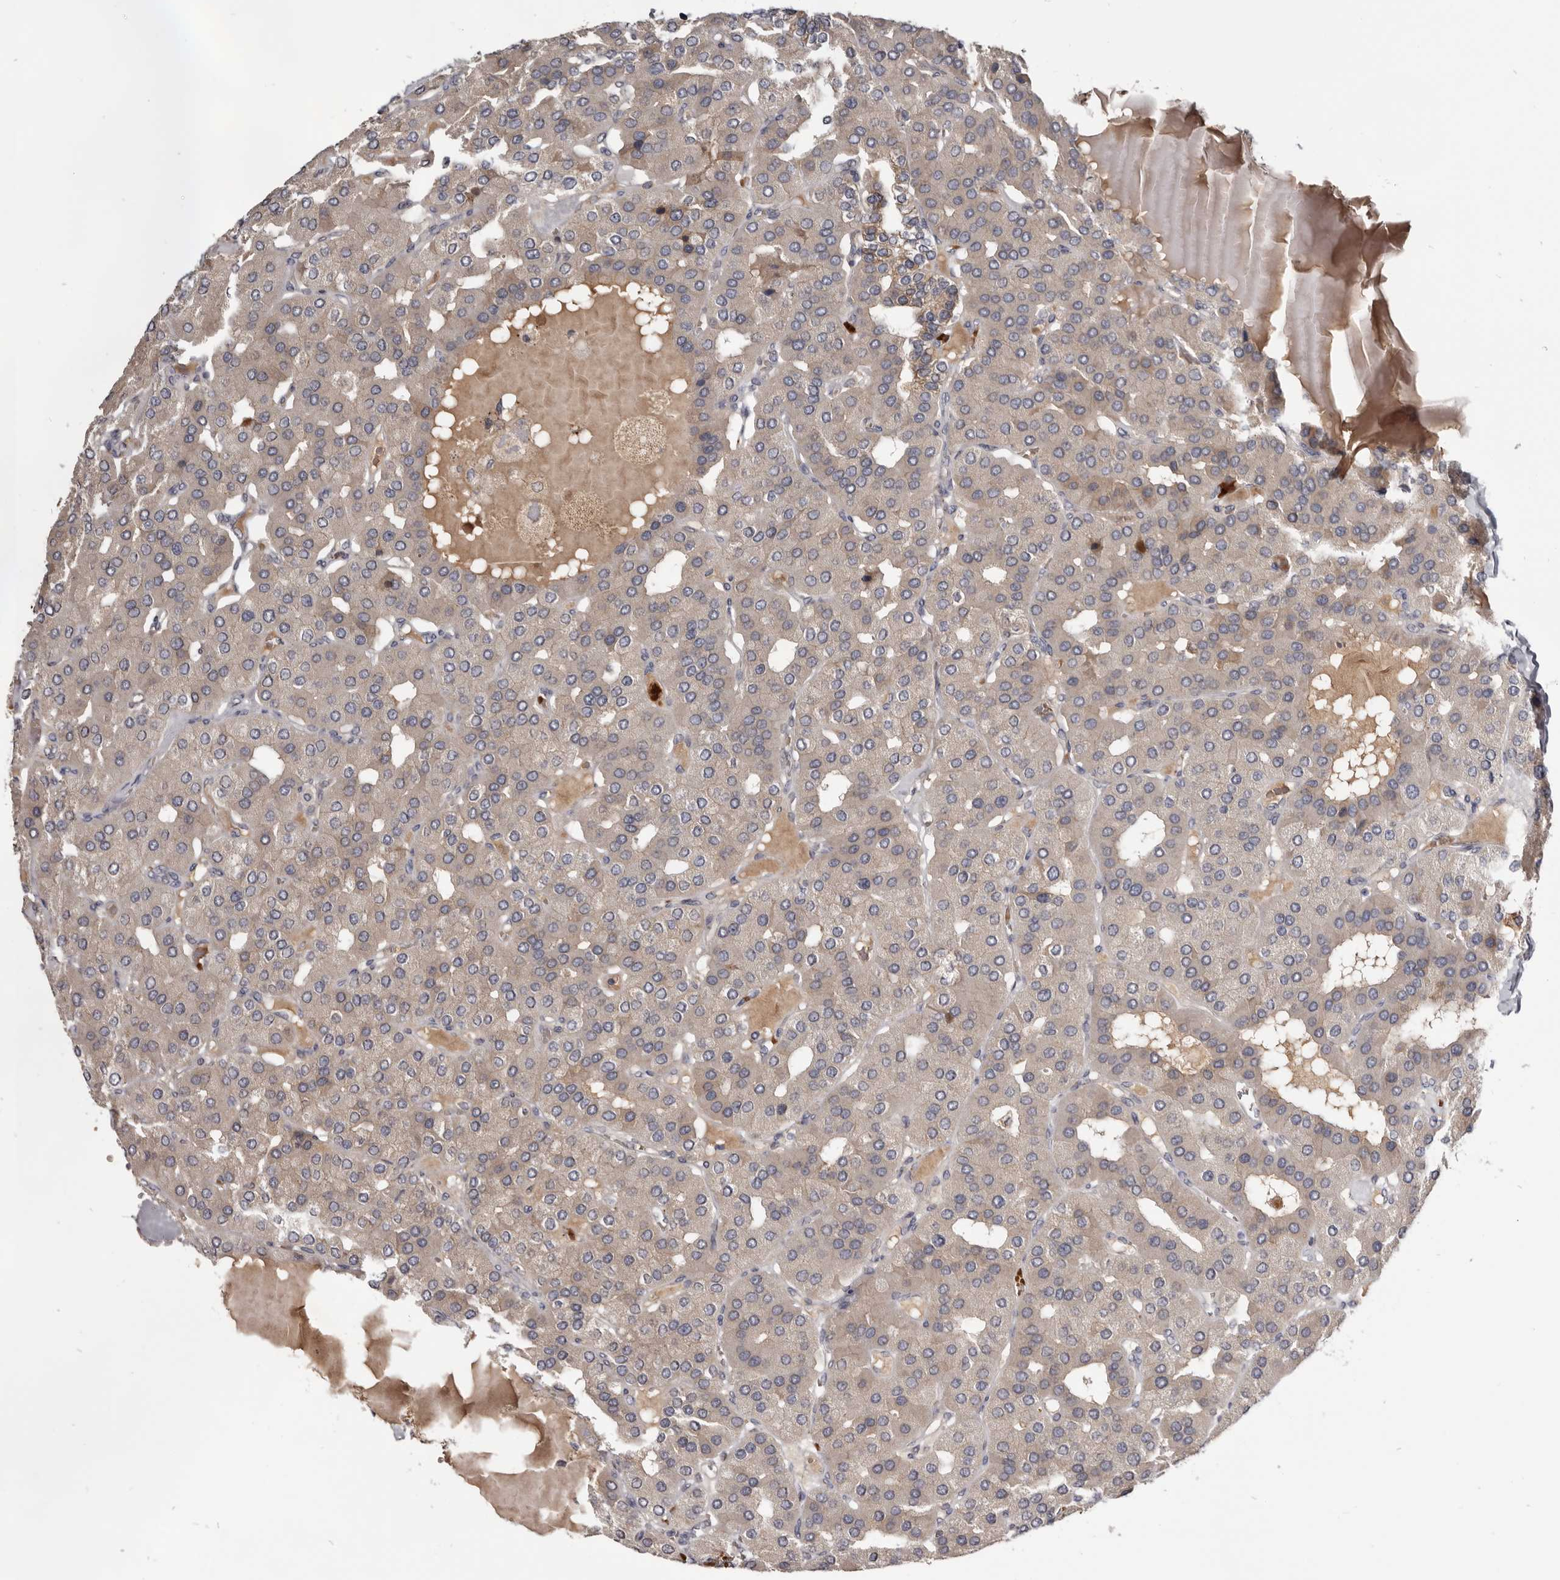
{"staining": {"intensity": "weak", "quantity": "<25%", "location": "cytoplasmic/membranous"}, "tissue": "parathyroid gland", "cell_type": "Glandular cells", "image_type": "normal", "snomed": [{"axis": "morphology", "description": "Normal tissue, NOS"}, {"axis": "morphology", "description": "Adenoma, NOS"}, {"axis": "topography", "description": "Parathyroid gland"}], "caption": "Human parathyroid gland stained for a protein using immunohistochemistry shows no expression in glandular cells.", "gene": "NENF", "patient": {"sex": "female", "age": 86}}